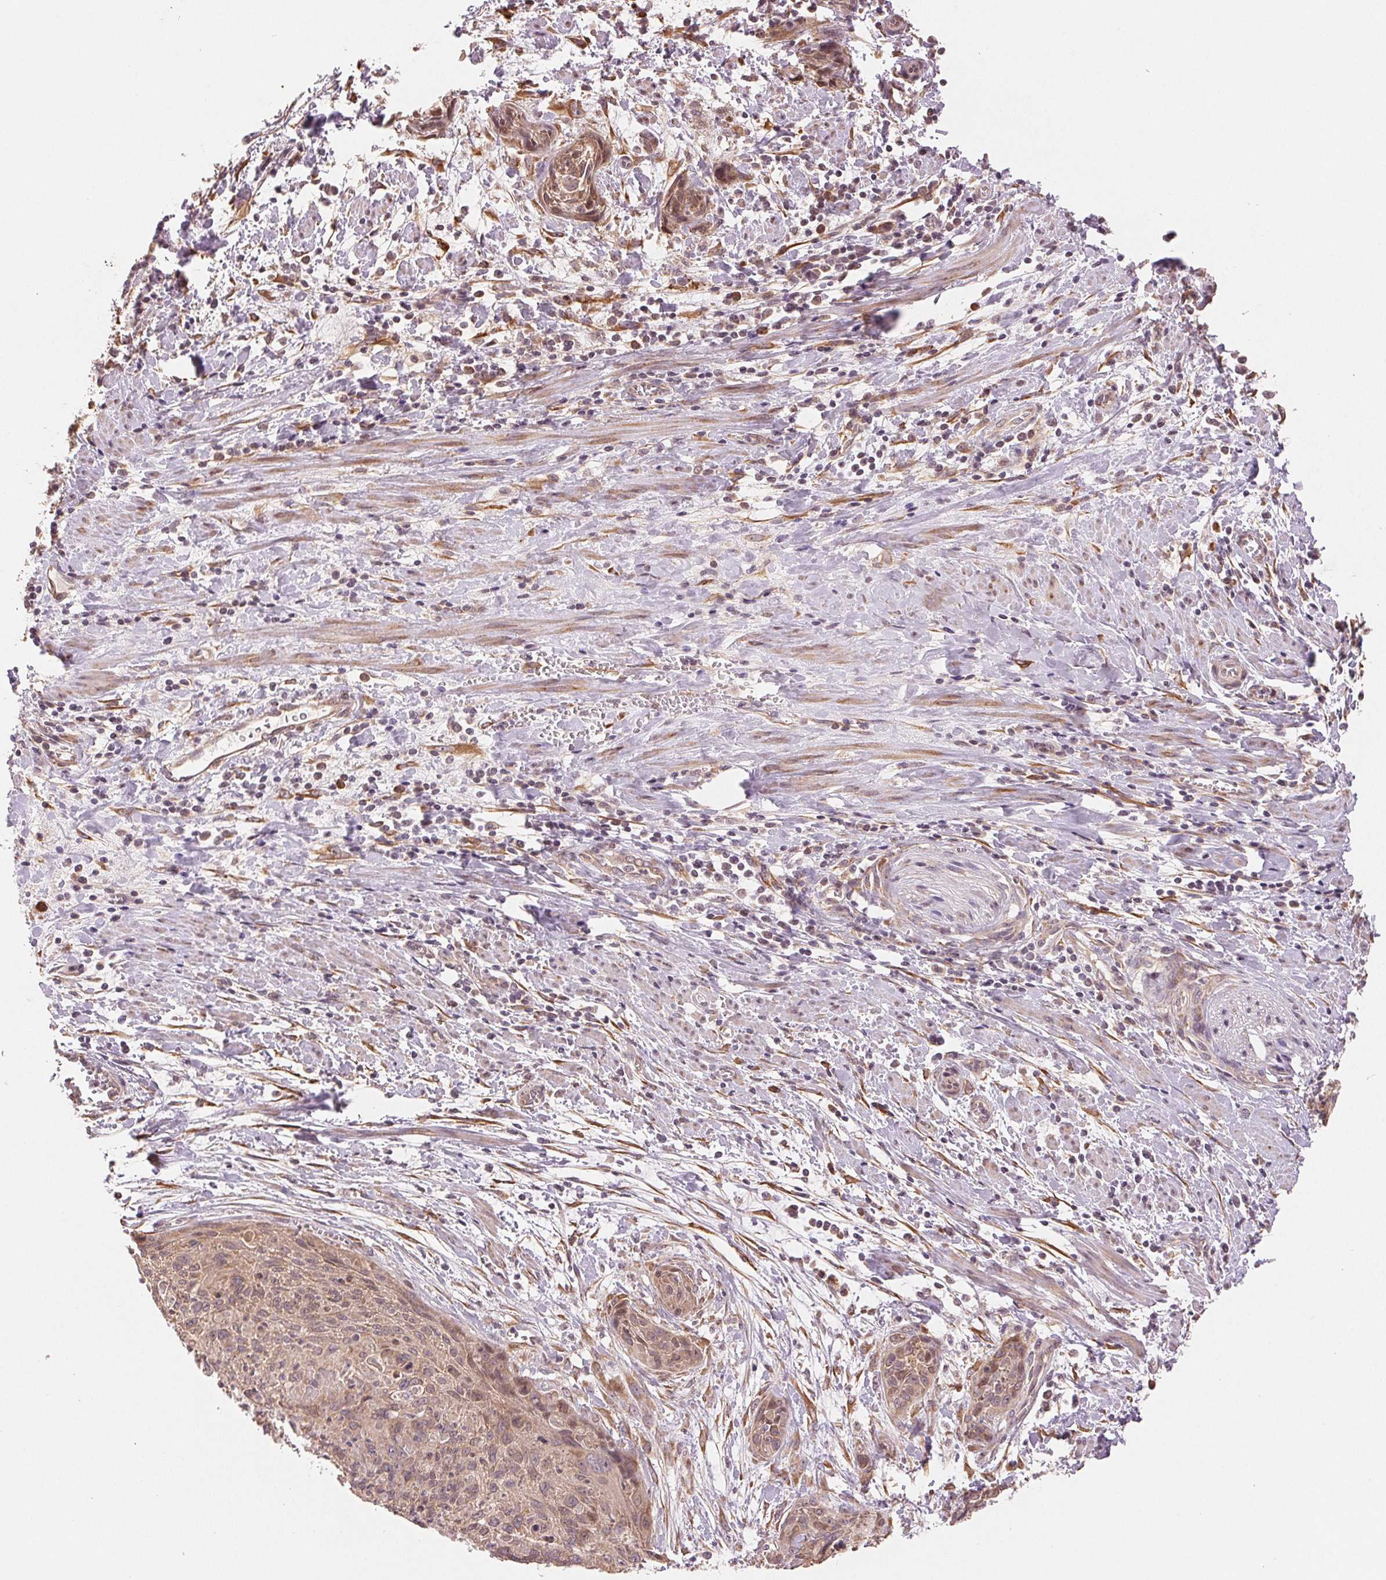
{"staining": {"intensity": "weak", "quantity": "25%-75%", "location": "cytoplasmic/membranous"}, "tissue": "cervical cancer", "cell_type": "Tumor cells", "image_type": "cancer", "snomed": [{"axis": "morphology", "description": "Squamous cell carcinoma, NOS"}, {"axis": "topography", "description": "Cervix"}], "caption": "Cervical squamous cell carcinoma stained for a protein (brown) displays weak cytoplasmic/membranous positive positivity in approximately 25%-75% of tumor cells.", "gene": "SLC20A1", "patient": {"sex": "female", "age": 55}}